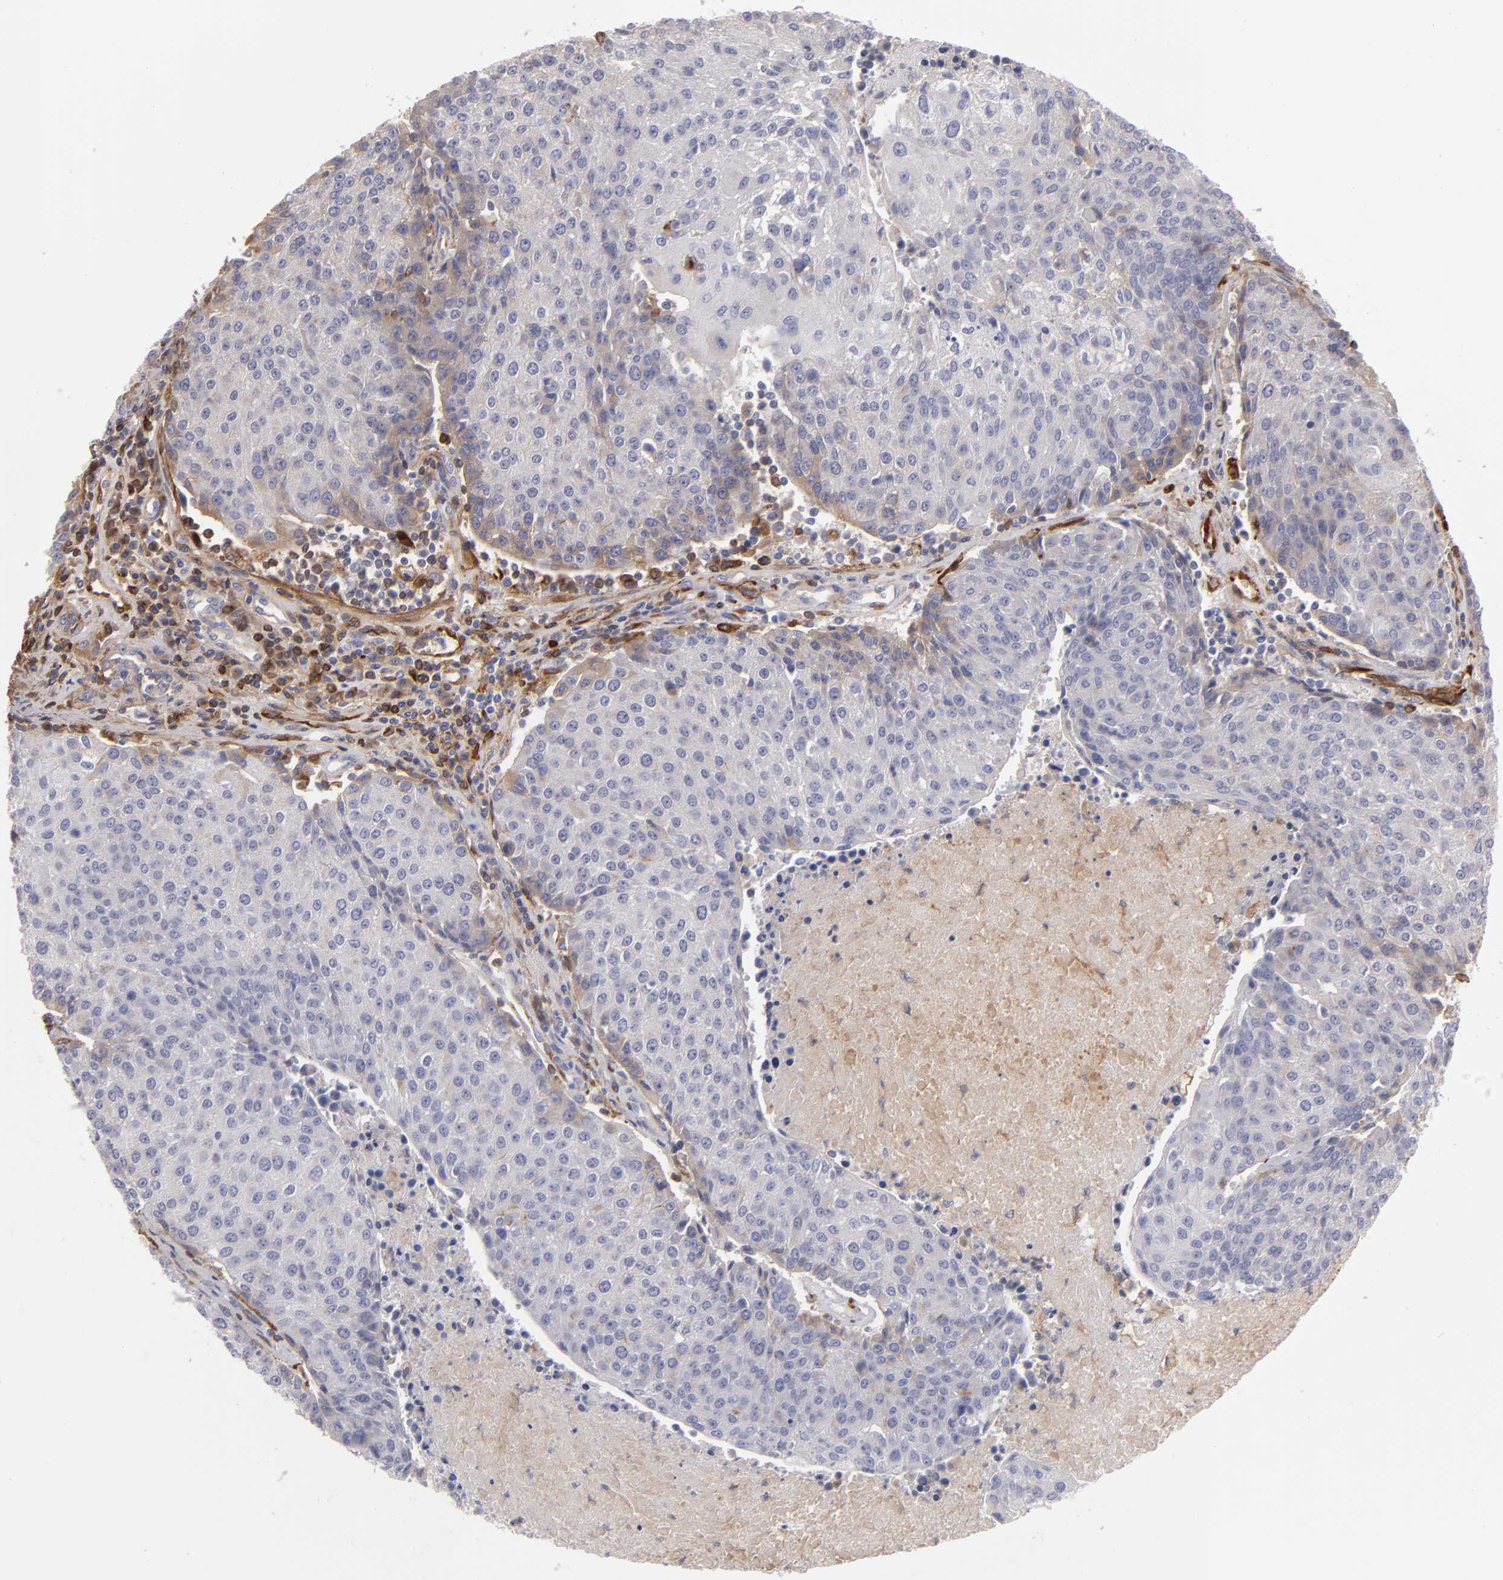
{"staining": {"intensity": "negative", "quantity": "none", "location": "none"}, "tissue": "urothelial cancer", "cell_type": "Tumor cells", "image_type": "cancer", "snomed": [{"axis": "morphology", "description": "Urothelial carcinoma, High grade"}, {"axis": "topography", "description": "Urinary bladder"}], "caption": "Human urothelial carcinoma (high-grade) stained for a protein using immunohistochemistry demonstrates no expression in tumor cells.", "gene": "FBLN1", "patient": {"sex": "female", "age": 85}}